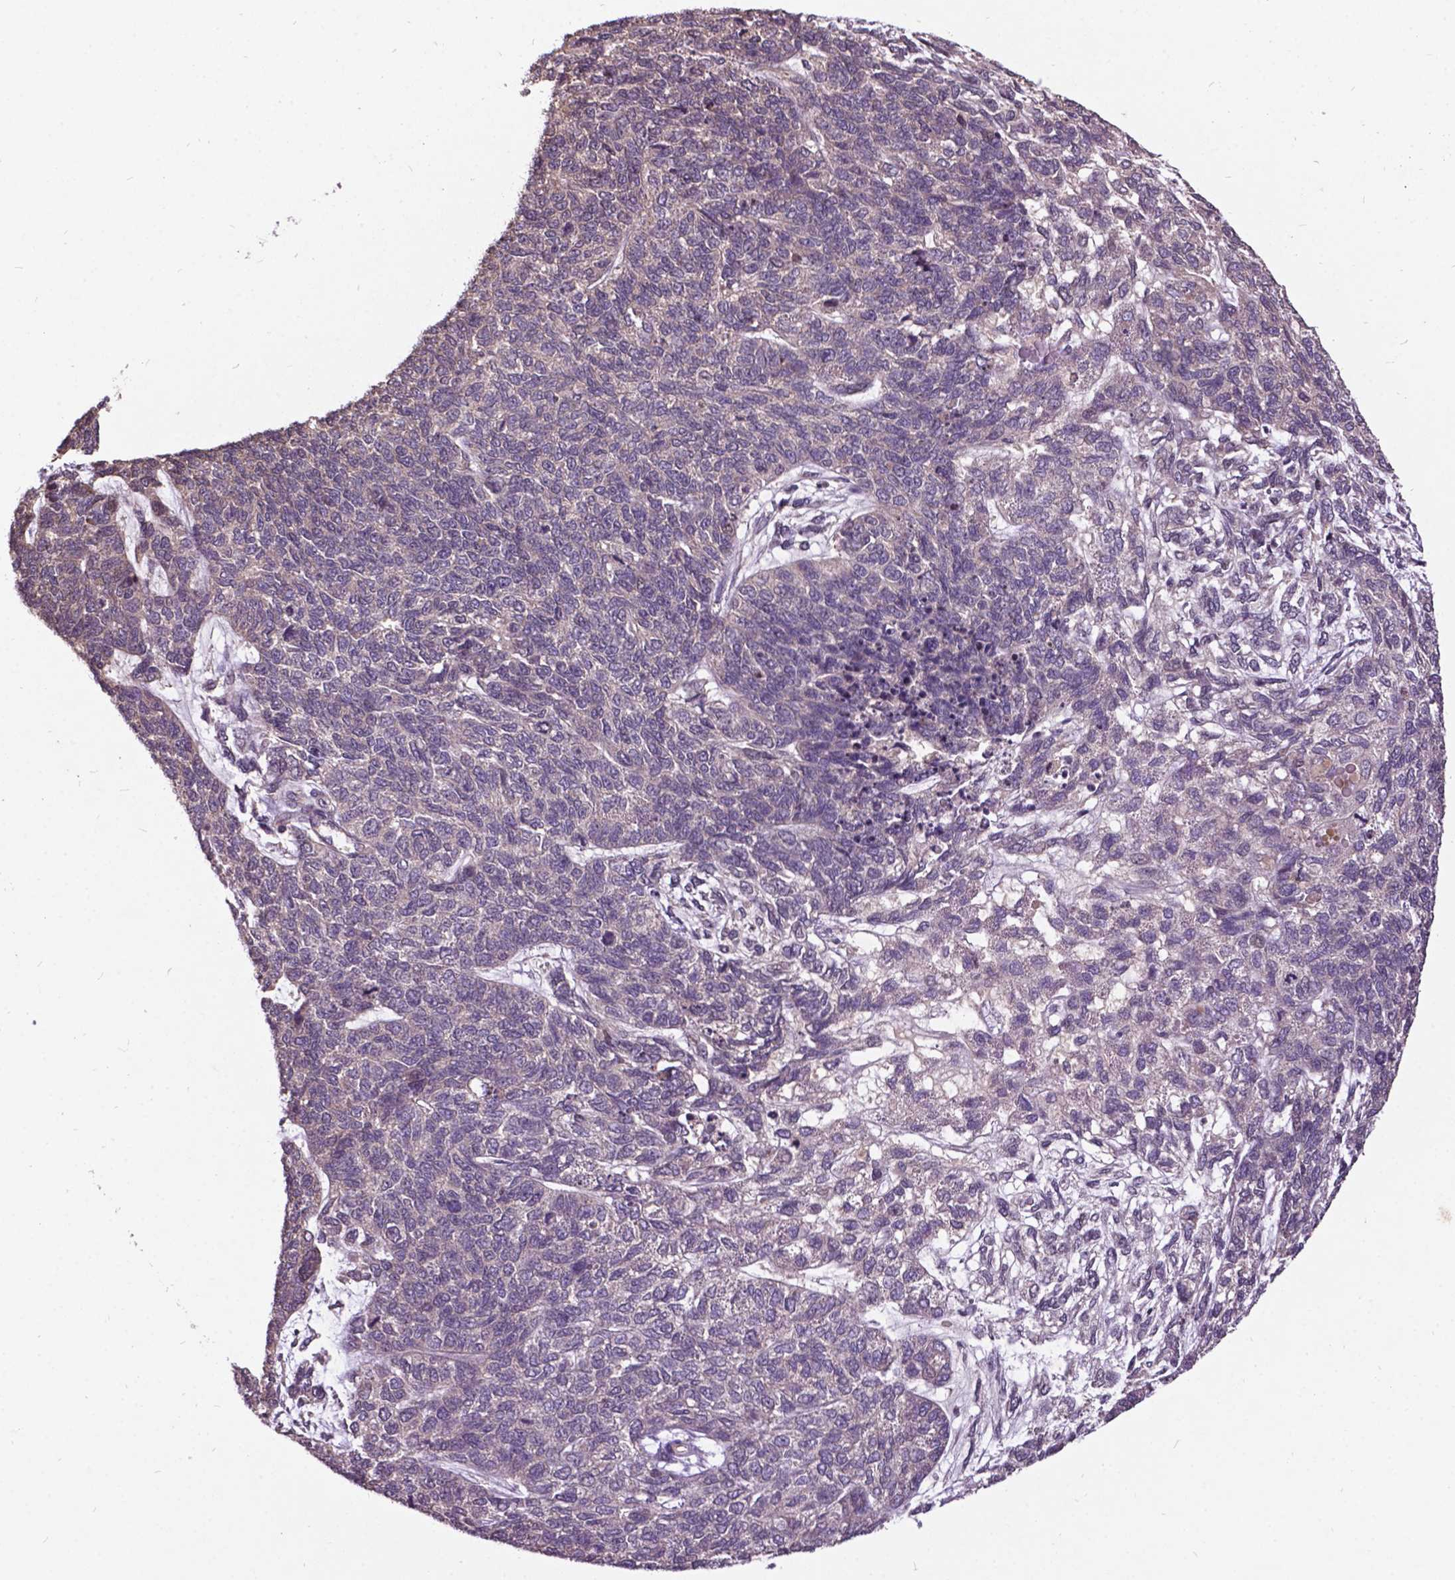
{"staining": {"intensity": "negative", "quantity": "none", "location": "none"}, "tissue": "cervical cancer", "cell_type": "Tumor cells", "image_type": "cancer", "snomed": [{"axis": "morphology", "description": "Squamous cell carcinoma, NOS"}, {"axis": "topography", "description": "Cervix"}], "caption": "Cervical cancer (squamous cell carcinoma) was stained to show a protein in brown. There is no significant staining in tumor cells.", "gene": "AP1S3", "patient": {"sex": "female", "age": 63}}